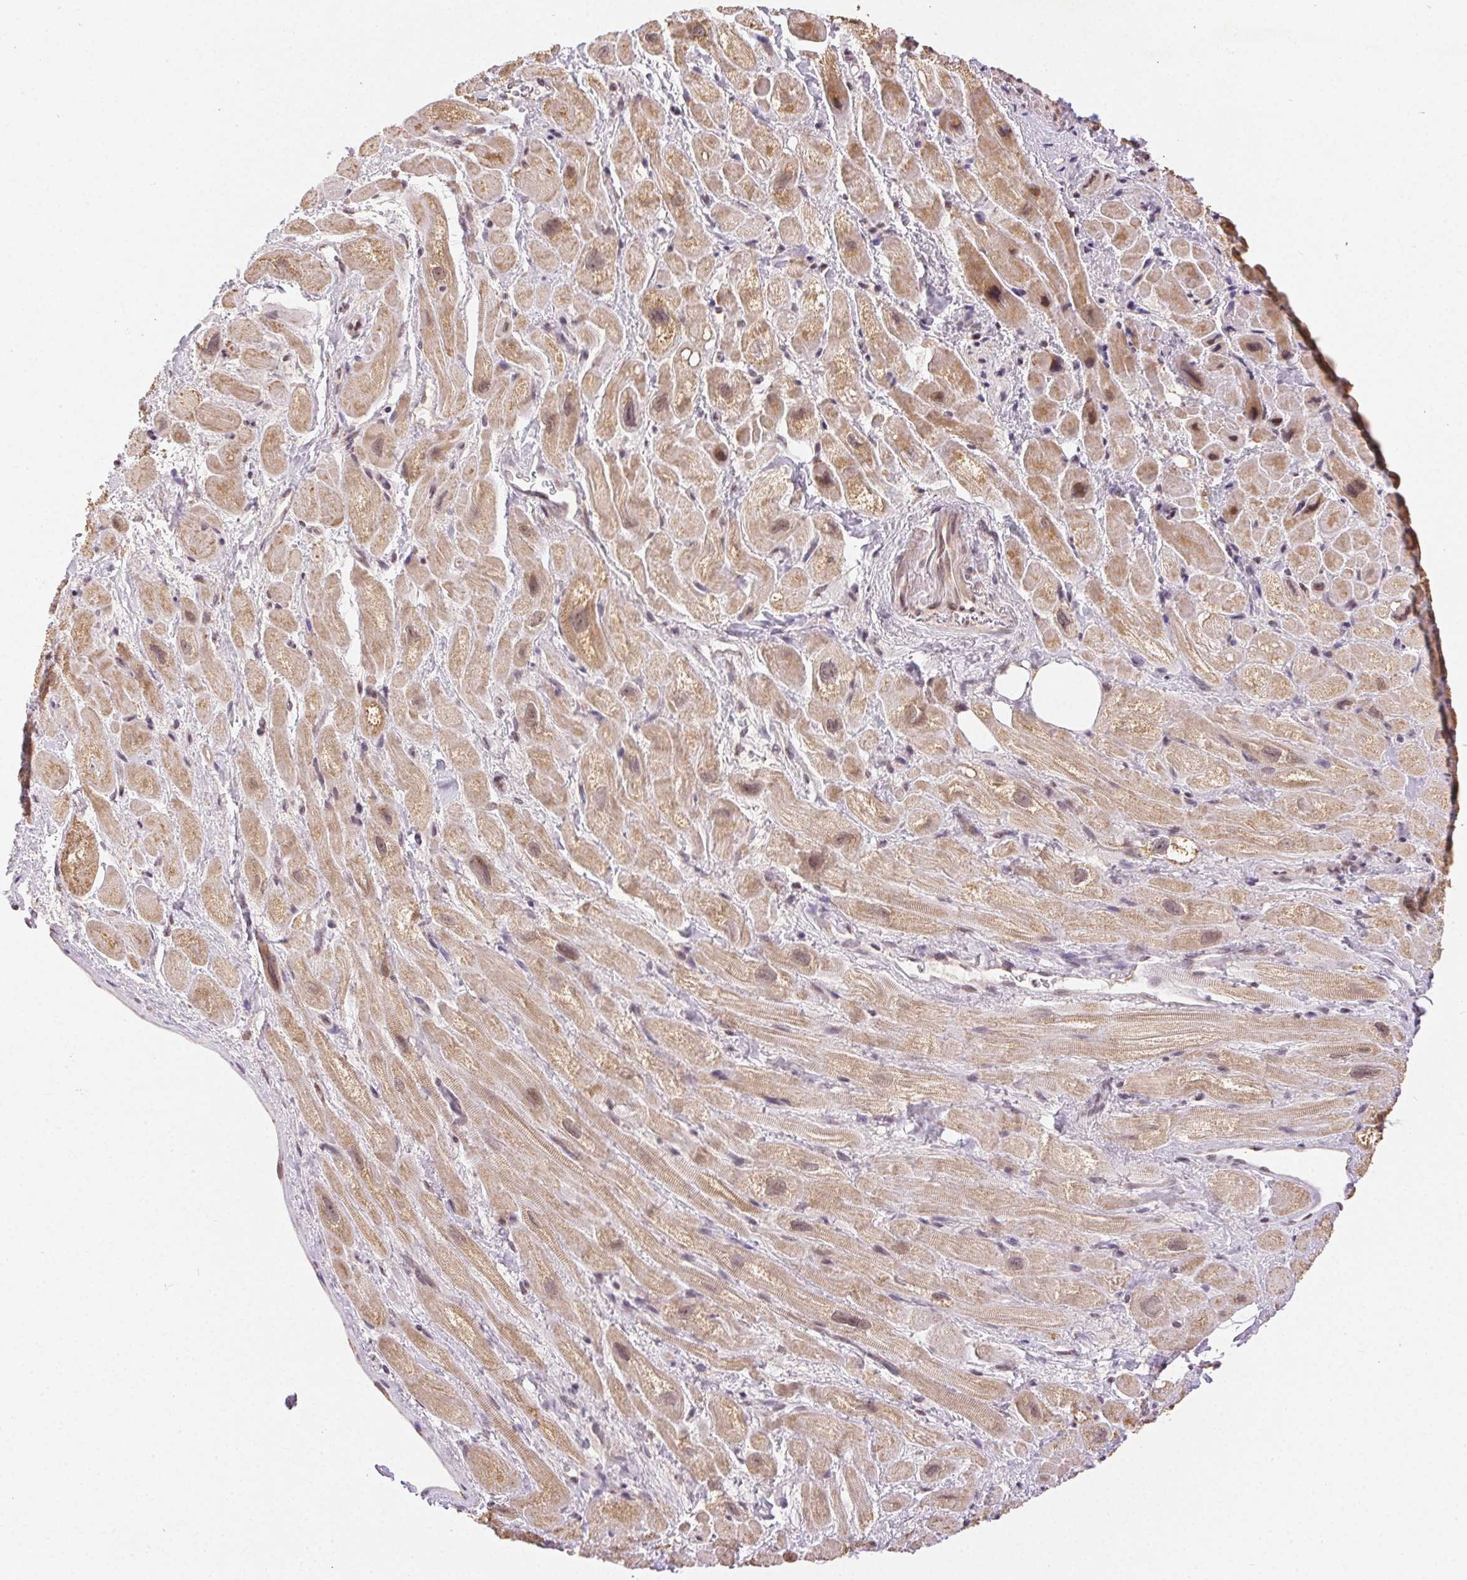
{"staining": {"intensity": "weak", "quantity": ">75%", "location": "cytoplasmic/membranous,nuclear"}, "tissue": "heart muscle", "cell_type": "Cardiomyocytes", "image_type": "normal", "snomed": [{"axis": "morphology", "description": "Normal tissue, NOS"}, {"axis": "topography", "description": "Heart"}], "caption": "Cardiomyocytes display low levels of weak cytoplasmic/membranous,nuclear positivity in approximately >75% of cells in normal human heart muscle.", "gene": "PIWIL4", "patient": {"sex": "female", "age": 69}}